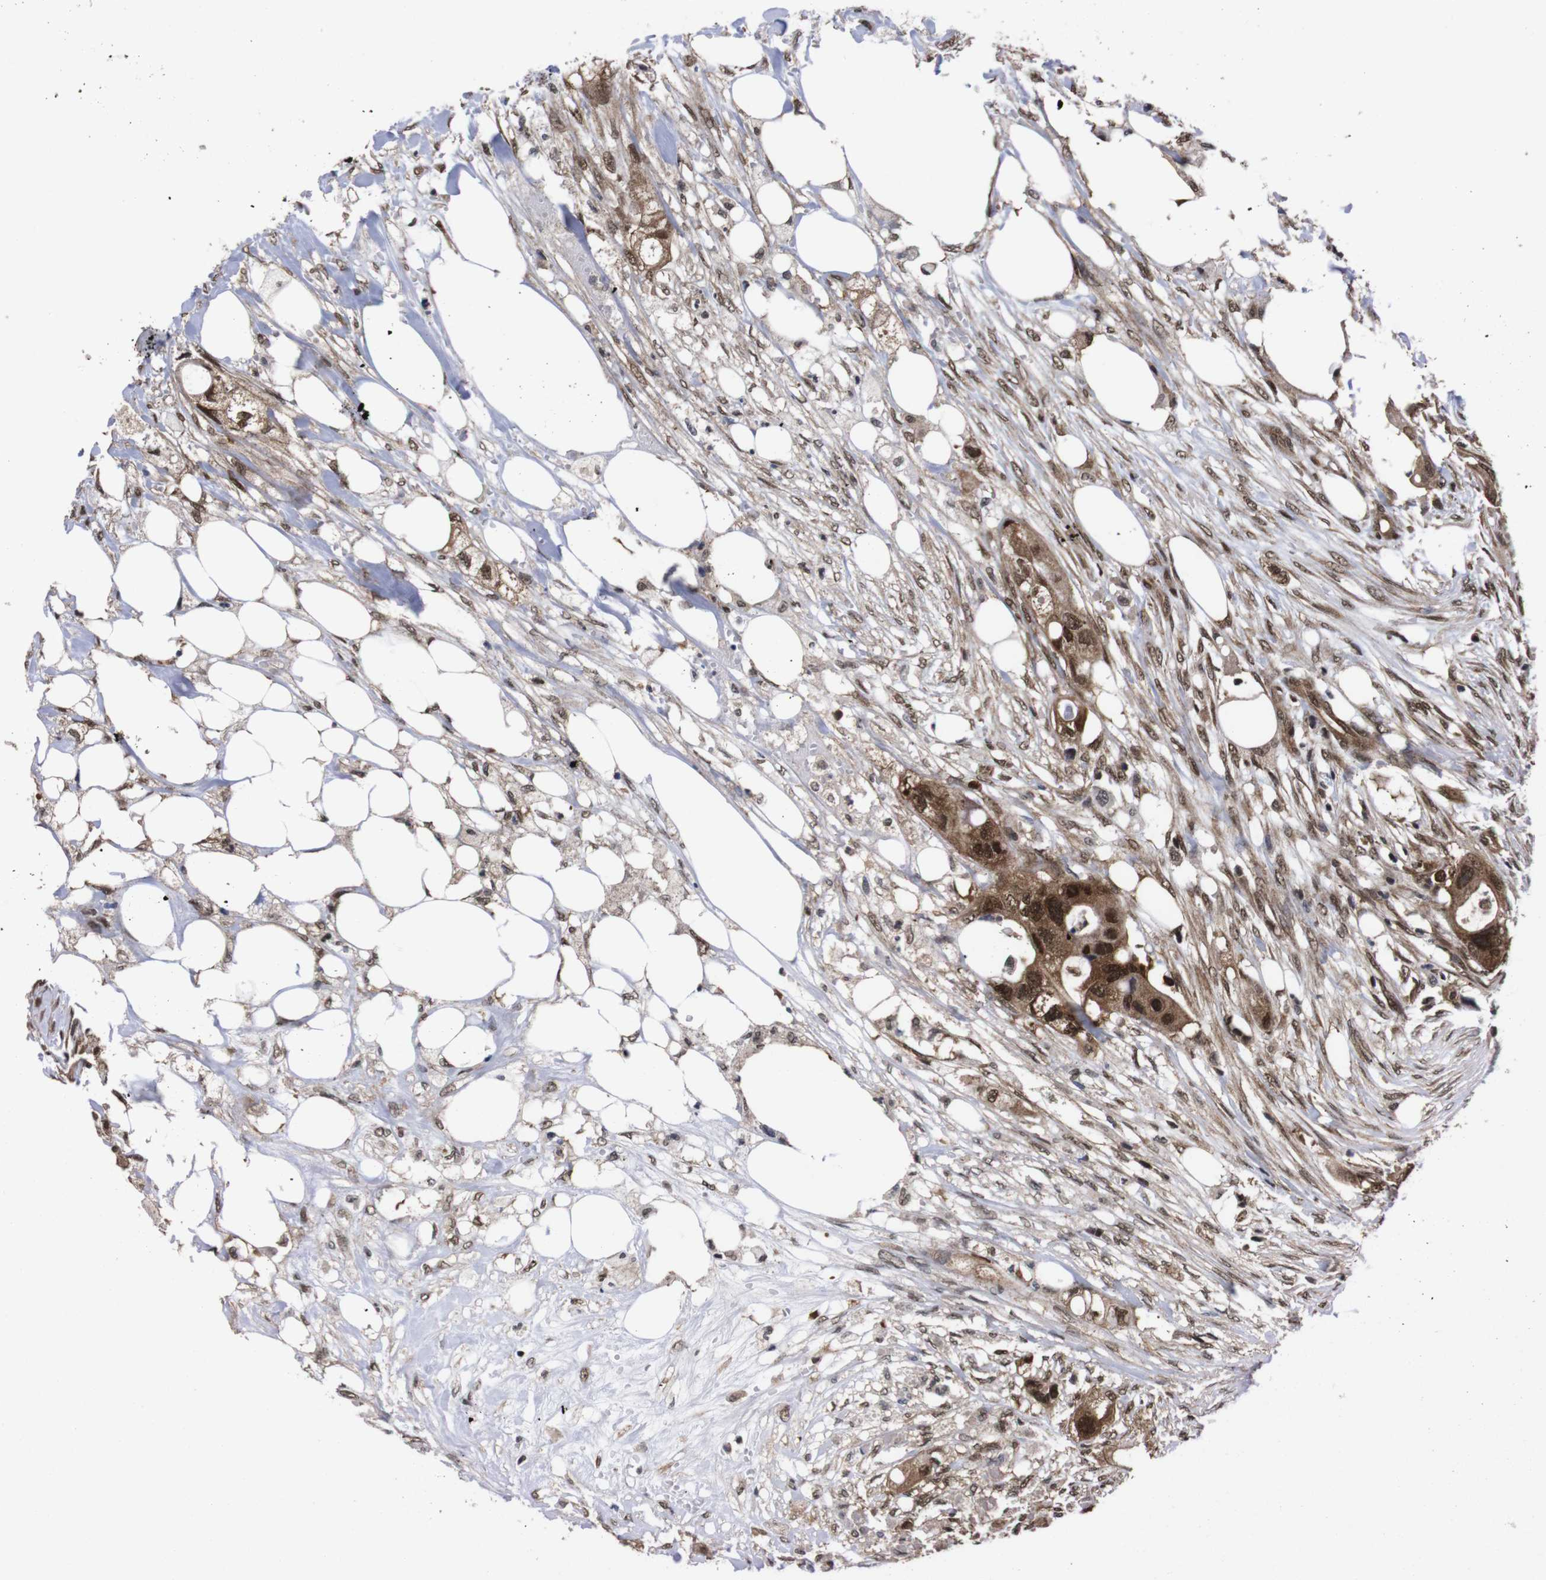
{"staining": {"intensity": "strong", "quantity": ">75%", "location": "cytoplasmic/membranous,nuclear"}, "tissue": "colorectal cancer", "cell_type": "Tumor cells", "image_type": "cancer", "snomed": [{"axis": "morphology", "description": "Adenocarcinoma, NOS"}, {"axis": "topography", "description": "Colon"}], "caption": "Approximately >75% of tumor cells in adenocarcinoma (colorectal) display strong cytoplasmic/membranous and nuclear protein staining as visualized by brown immunohistochemical staining.", "gene": "UBQLN2", "patient": {"sex": "female", "age": 57}}